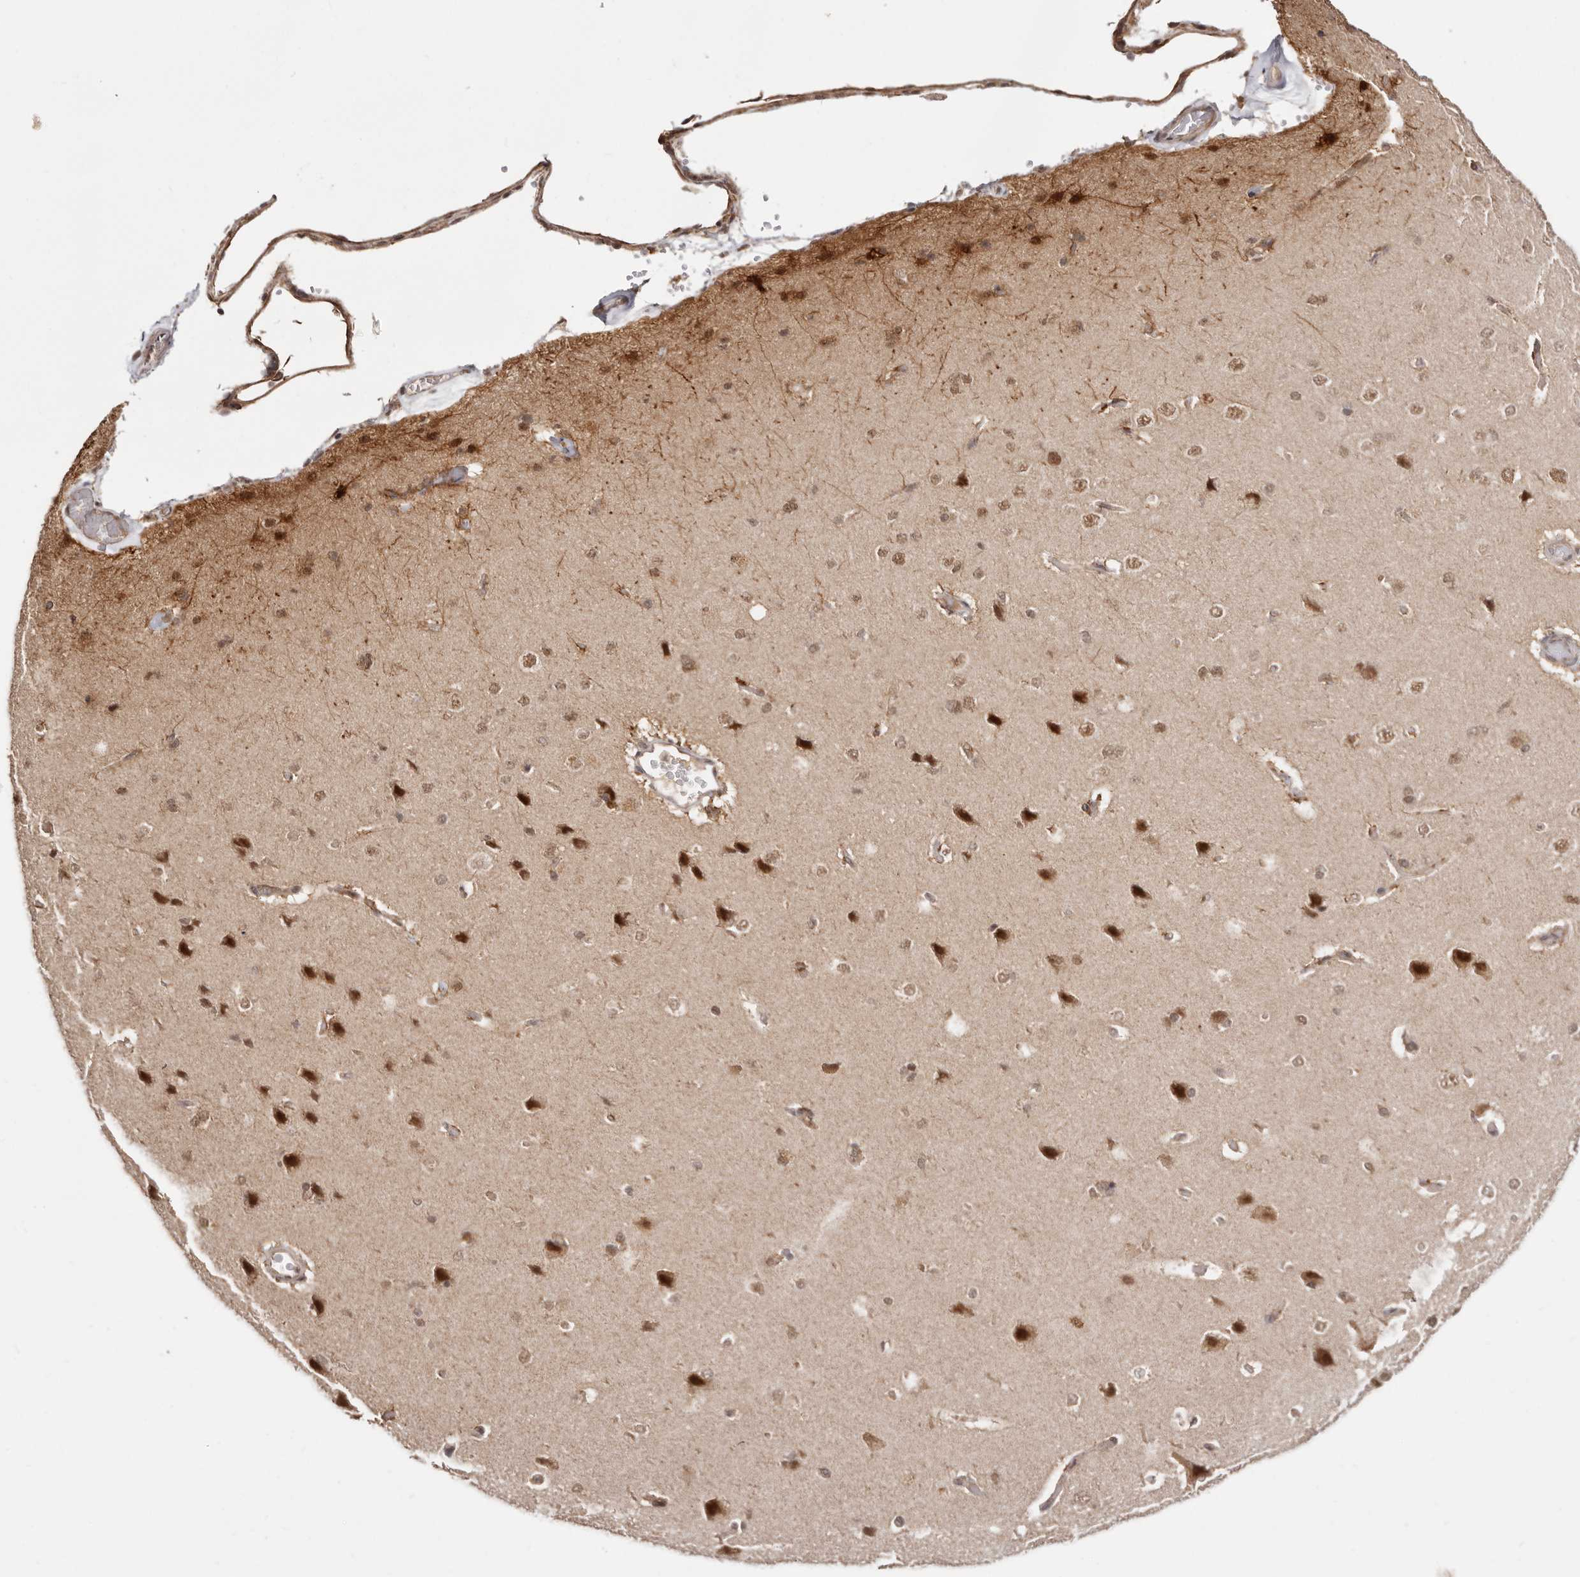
{"staining": {"intensity": "weak", "quantity": ">75%", "location": "cytoplasmic/membranous,nuclear"}, "tissue": "cerebral cortex", "cell_type": "Endothelial cells", "image_type": "normal", "snomed": [{"axis": "morphology", "description": "Normal tissue, NOS"}, {"axis": "topography", "description": "Cerebral cortex"}], "caption": "Protein expression analysis of unremarkable cerebral cortex shows weak cytoplasmic/membranous,nuclear expression in about >75% of endothelial cells. The staining is performed using DAB (3,3'-diaminobenzidine) brown chromogen to label protein expression. The nuclei are counter-stained blue using hematoxylin.", "gene": "MED8", "patient": {"sex": "male", "age": 62}}